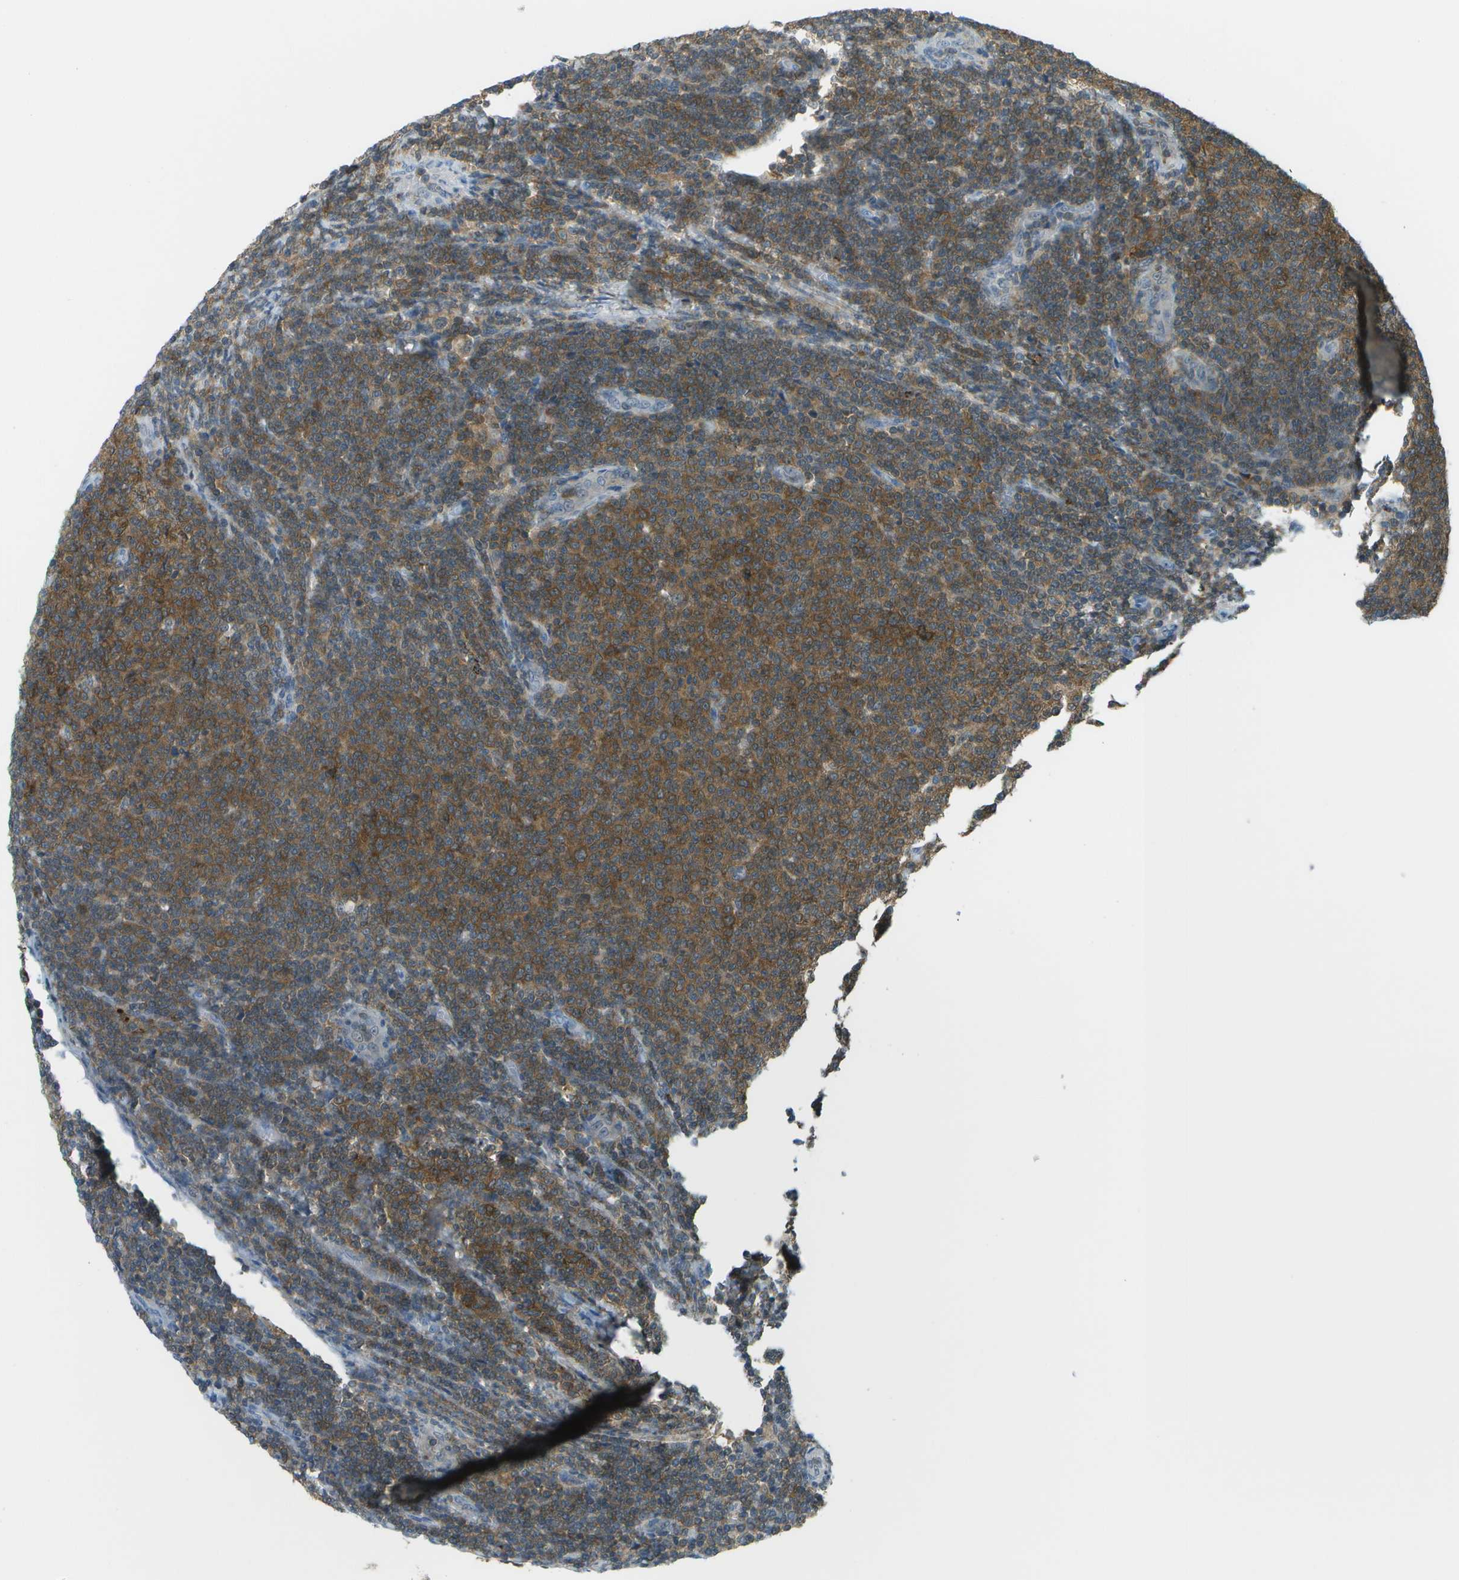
{"staining": {"intensity": "moderate", "quantity": ">75%", "location": "cytoplasmic/membranous"}, "tissue": "lymphoma", "cell_type": "Tumor cells", "image_type": "cancer", "snomed": [{"axis": "morphology", "description": "Malignant lymphoma, non-Hodgkin's type, Low grade"}, {"axis": "topography", "description": "Lymph node"}], "caption": "An immunohistochemistry (IHC) micrograph of tumor tissue is shown. Protein staining in brown shows moderate cytoplasmic/membranous positivity in lymphoma within tumor cells.", "gene": "CDH23", "patient": {"sex": "male", "age": 66}}